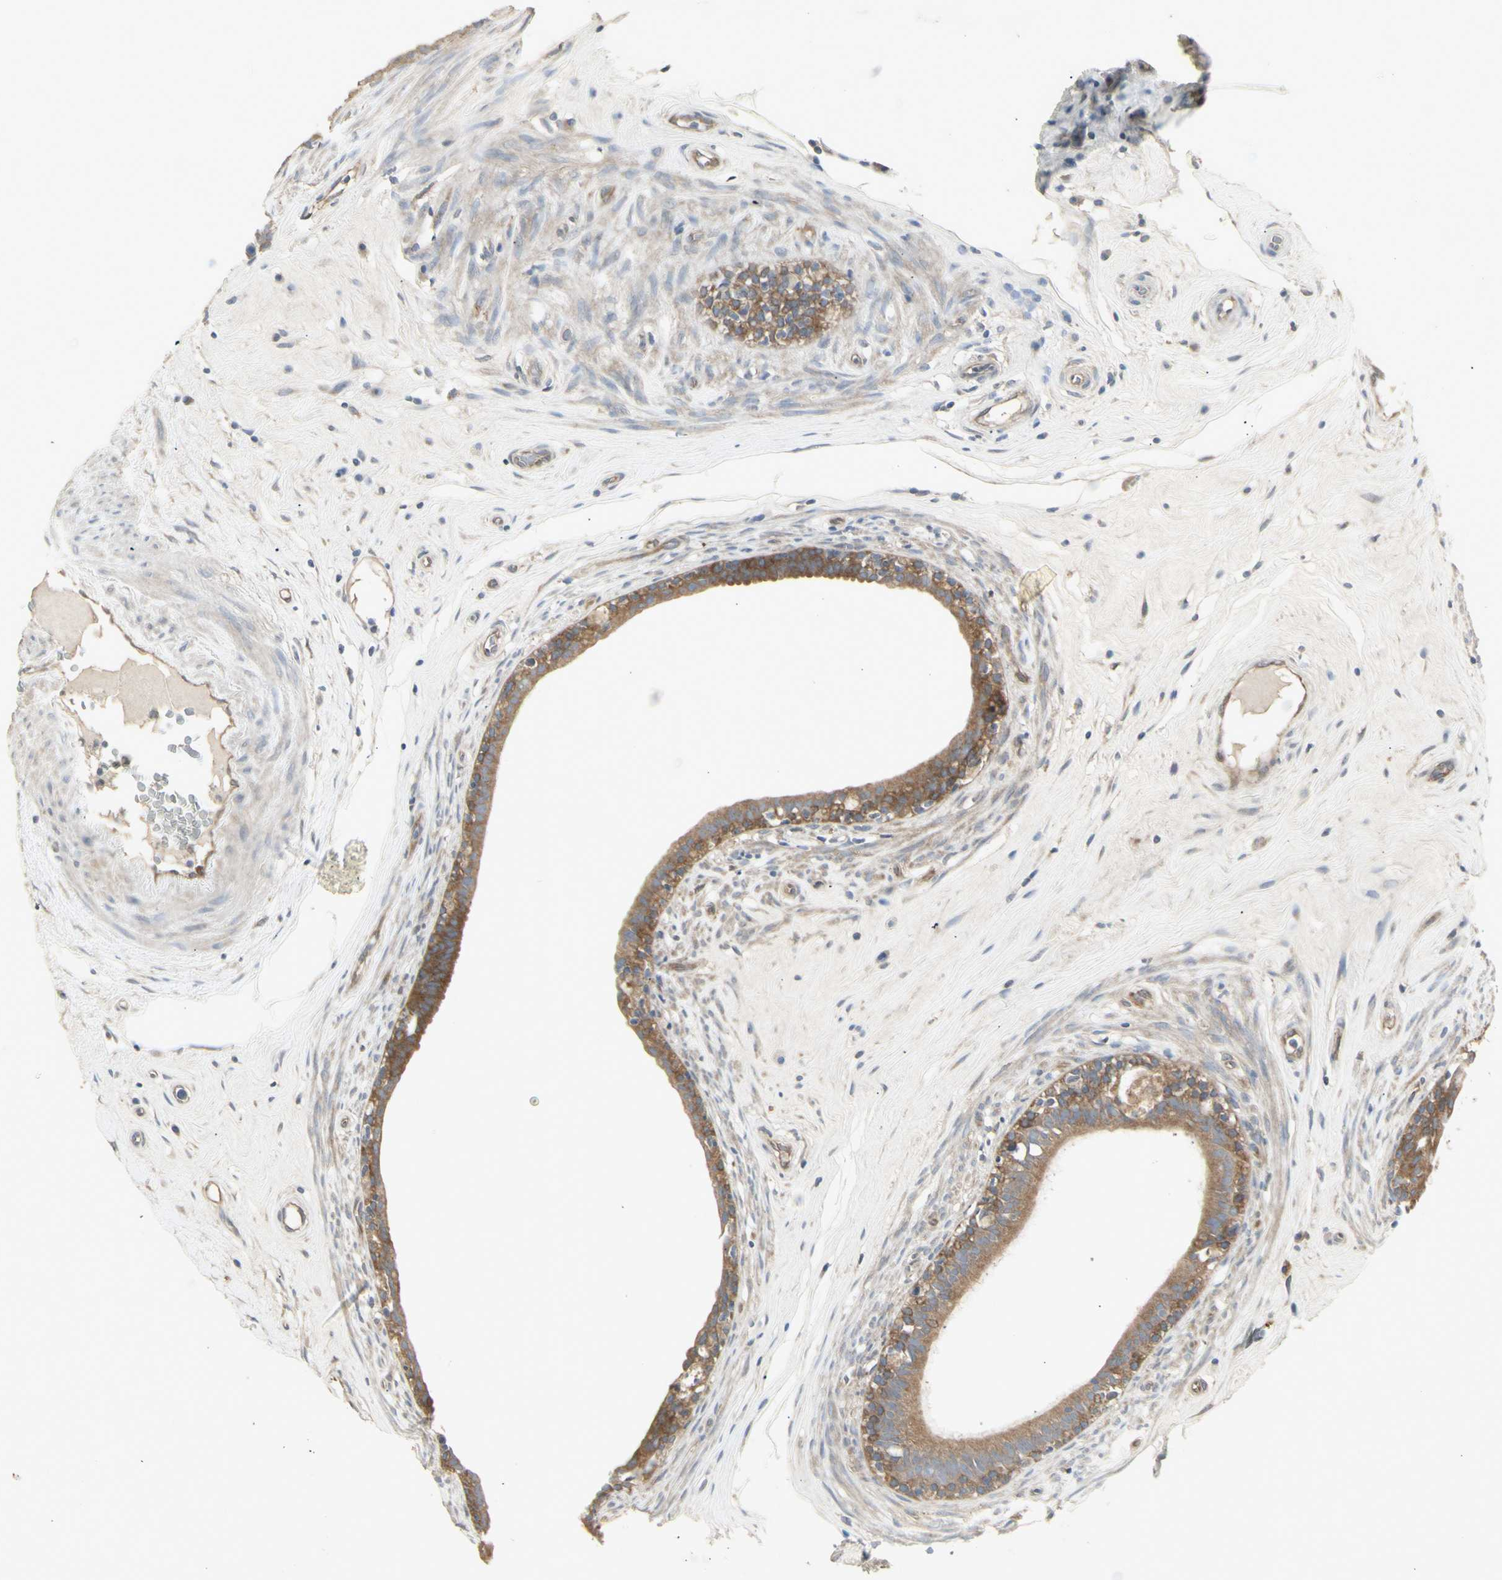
{"staining": {"intensity": "moderate", "quantity": ">75%", "location": "cytoplasmic/membranous"}, "tissue": "epididymis", "cell_type": "Glandular cells", "image_type": "normal", "snomed": [{"axis": "morphology", "description": "Normal tissue, NOS"}, {"axis": "morphology", "description": "Inflammation, NOS"}, {"axis": "topography", "description": "Epididymis"}], "caption": "About >75% of glandular cells in normal epididymis reveal moderate cytoplasmic/membranous protein expression as visualized by brown immunohistochemical staining.", "gene": "CHURC1", "patient": {"sex": "male", "age": 84}}